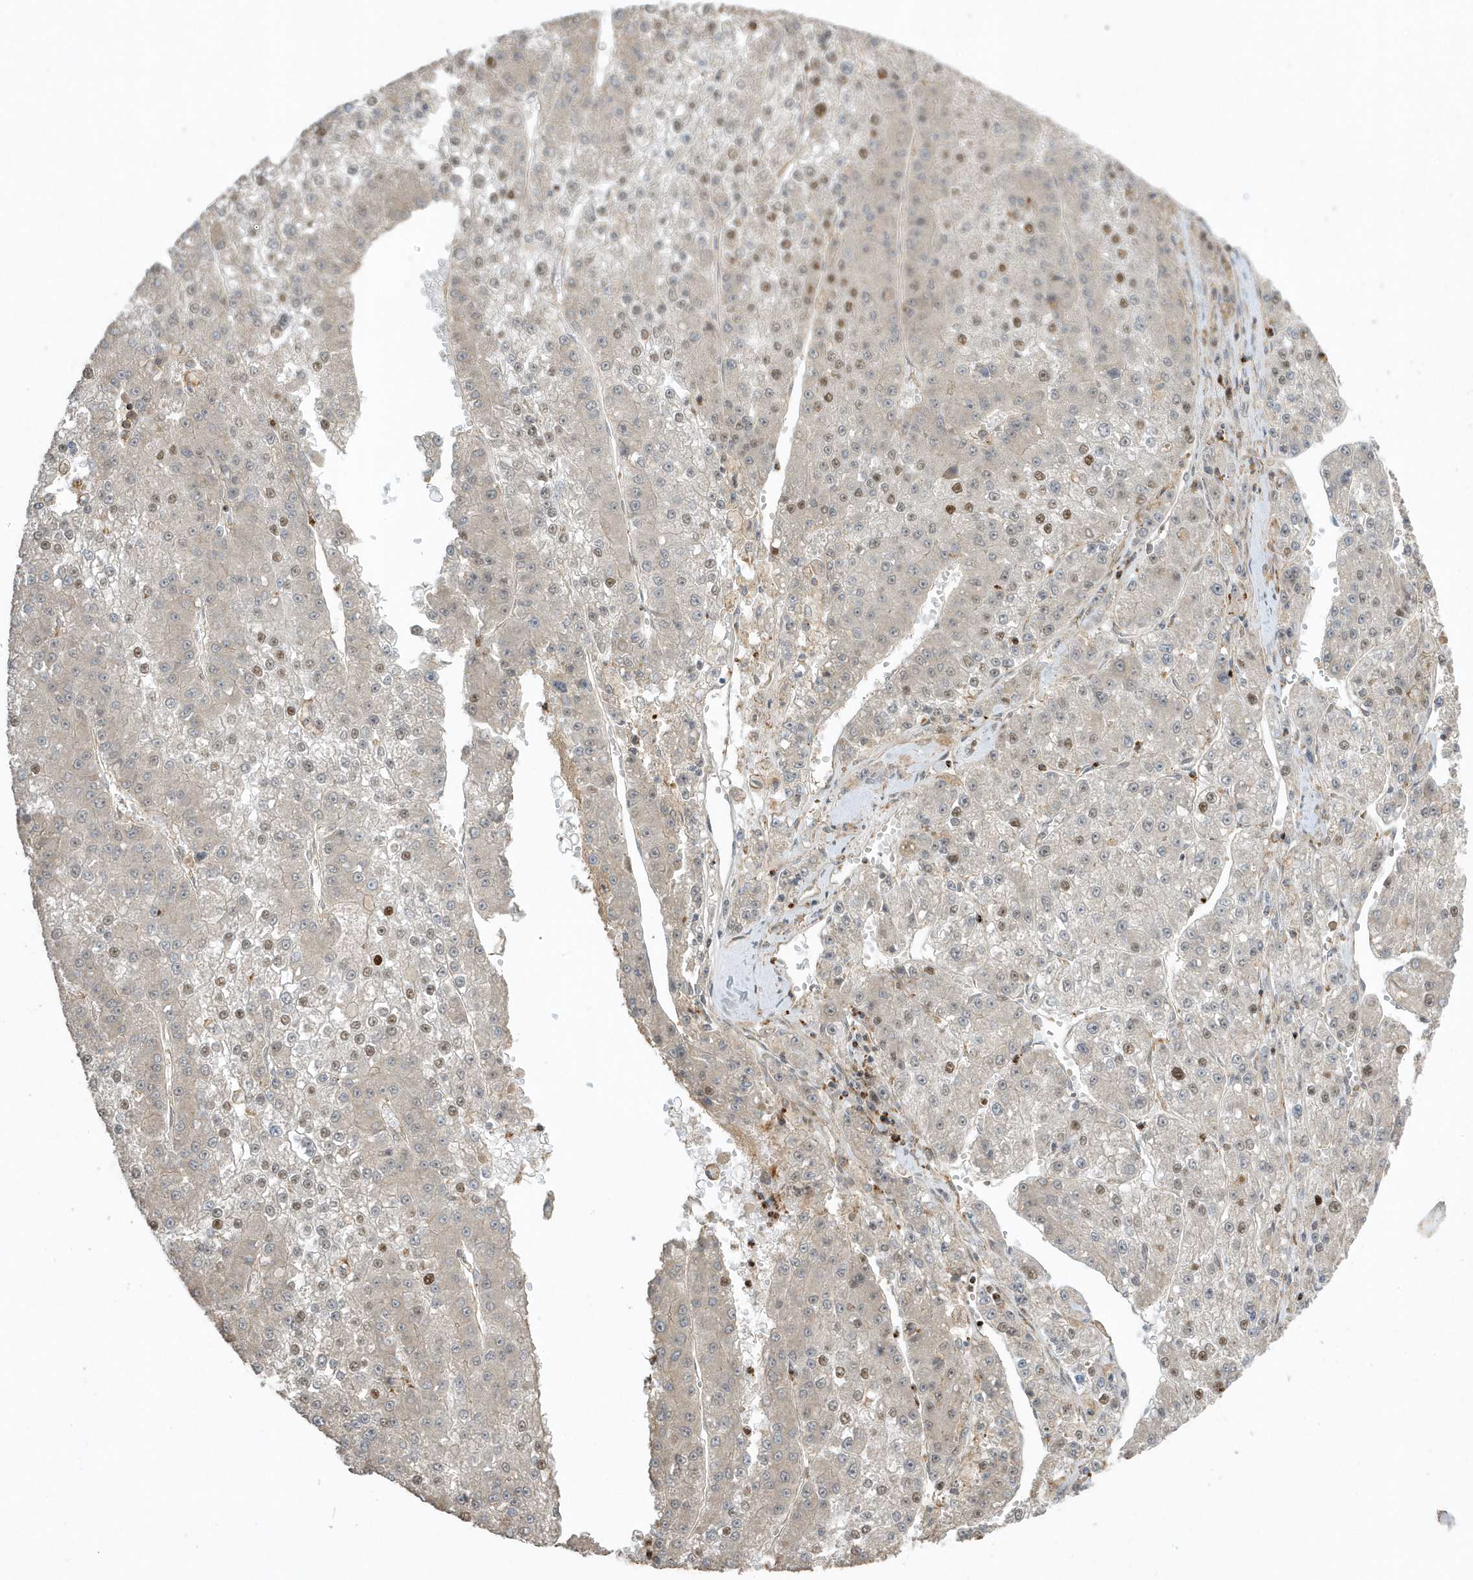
{"staining": {"intensity": "moderate", "quantity": "25%-75%", "location": "nuclear"}, "tissue": "liver cancer", "cell_type": "Tumor cells", "image_type": "cancer", "snomed": [{"axis": "morphology", "description": "Carcinoma, Hepatocellular, NOS"}, {"axis": "topography", "description": "Liver"}], "caption": "Human liver hepatocellular carcinoma stained for a protein (brown) reveals moderate nuclear positive staining in about 25%-75% of tumor cells.", "gene": "ZBTB8A", "patient": {"sex": "female", "age": 73}}